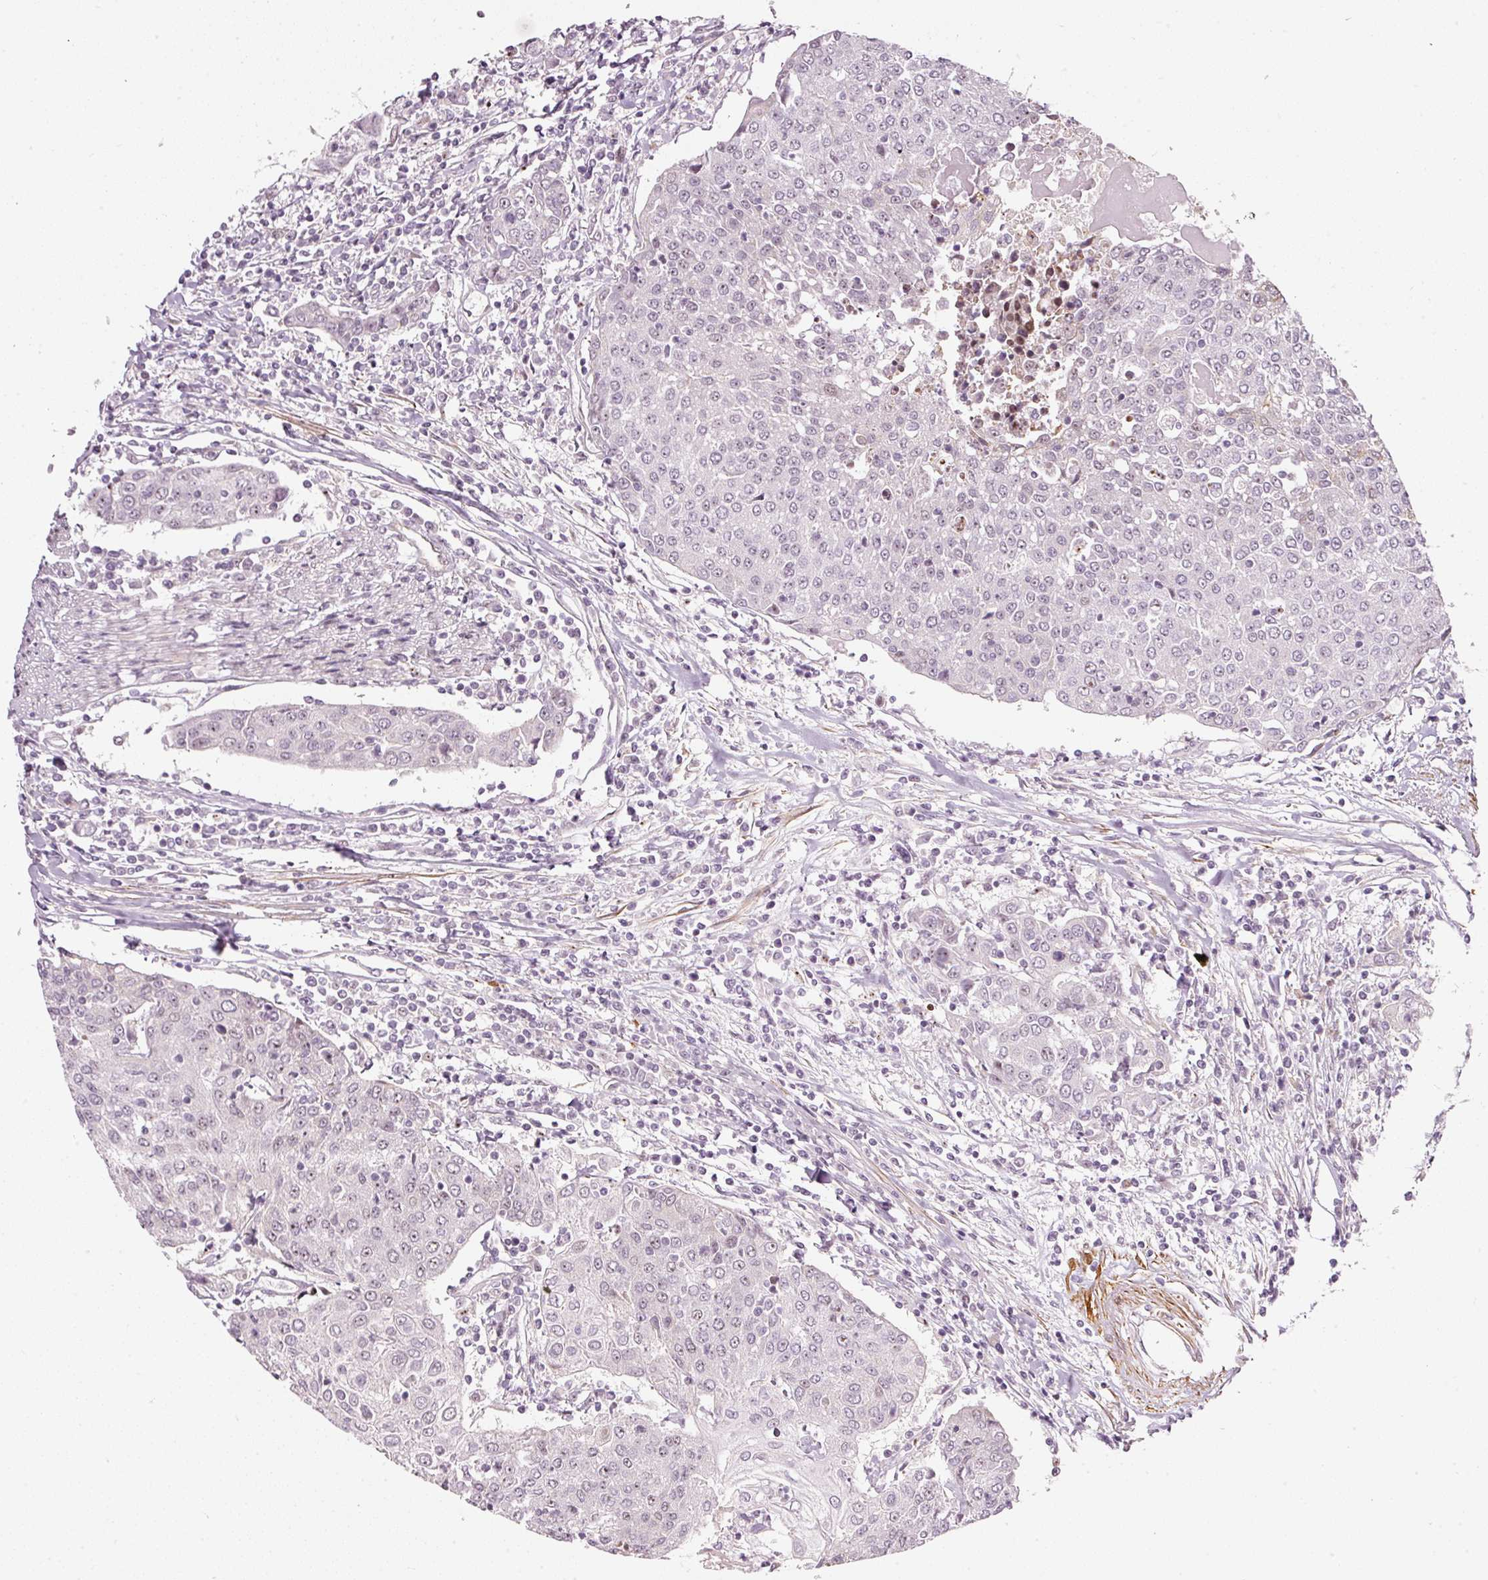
{"staining": {"intensity": "negative", "quantity": "none", "location": "none"}, "tissue": "urothelial cancer", "cell_type": "Tumor cells", "image_type": "cancer", "snomed": [{"axis": "morphology", "description": "Urothelial carcinoma, High grade"}, {"axis": "topography", "description": "Urinary bladder"}], "caption": "An immunohistochemistry image of urothelial cancer is shown. There is no staining in tumor cells of urothelial cancer. Nuclei are stained in blue.", "gene": "MXRA8", "patient": {"sex": "female", "age": 85}}